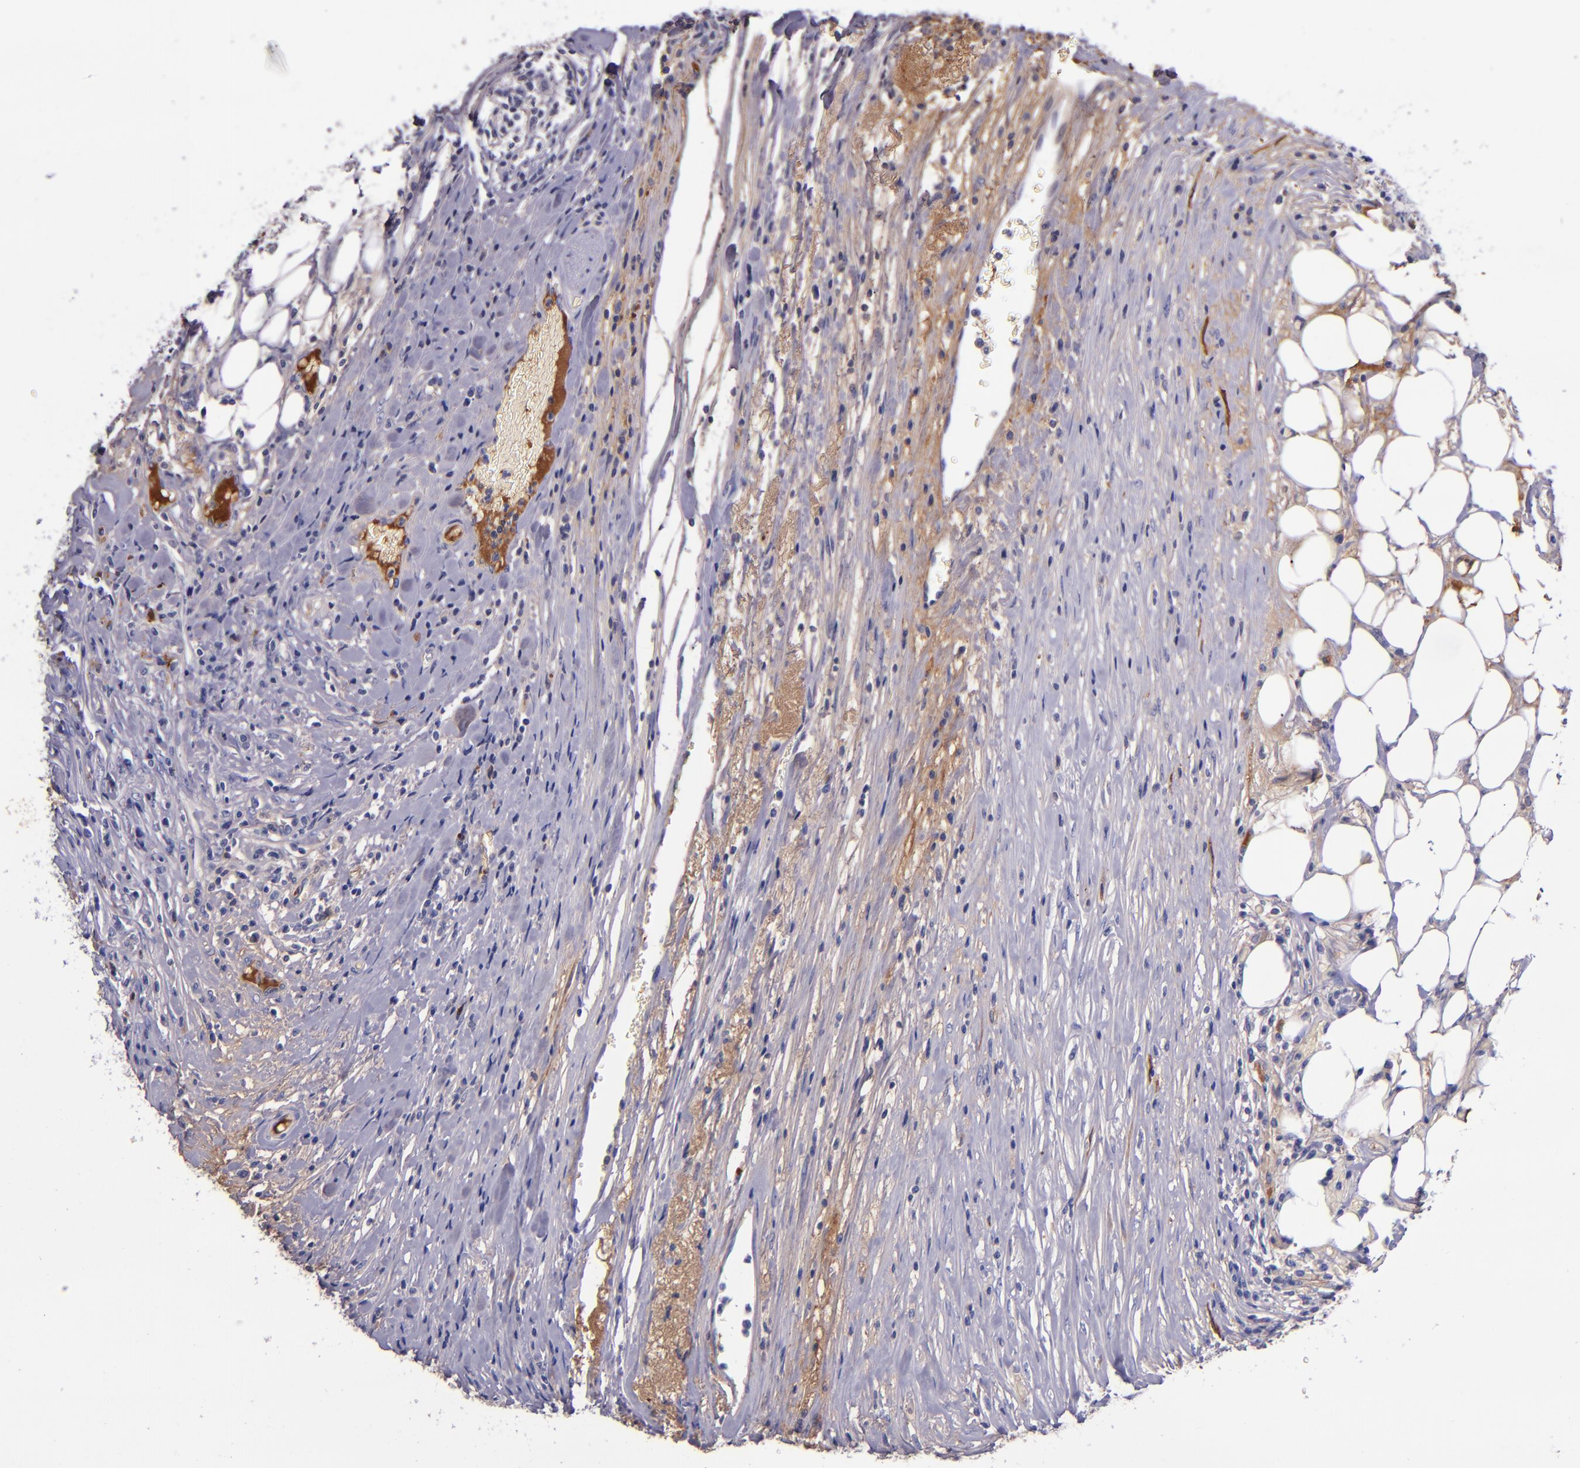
{"staining": {"intensity": "negative", "quantity": "none", "location": "none"}, "tissue": "colorectal cancer", "cell_type": "Tumor cells", "image_type": "cancer", "snomed": [{"axis": "morphology", "description": "Adenocarcinoma, NOS"}, {"axis": "topography", "description": "Colon"}], "caption": "Immunohistochemistry micrograph of human colorectal cancer stained for a protein (brown), which displays no positivity in tumor cells. Nuclei are stained in blue.", "gene": "KNG1", "patient": {"sex": "female", "age": 53}}